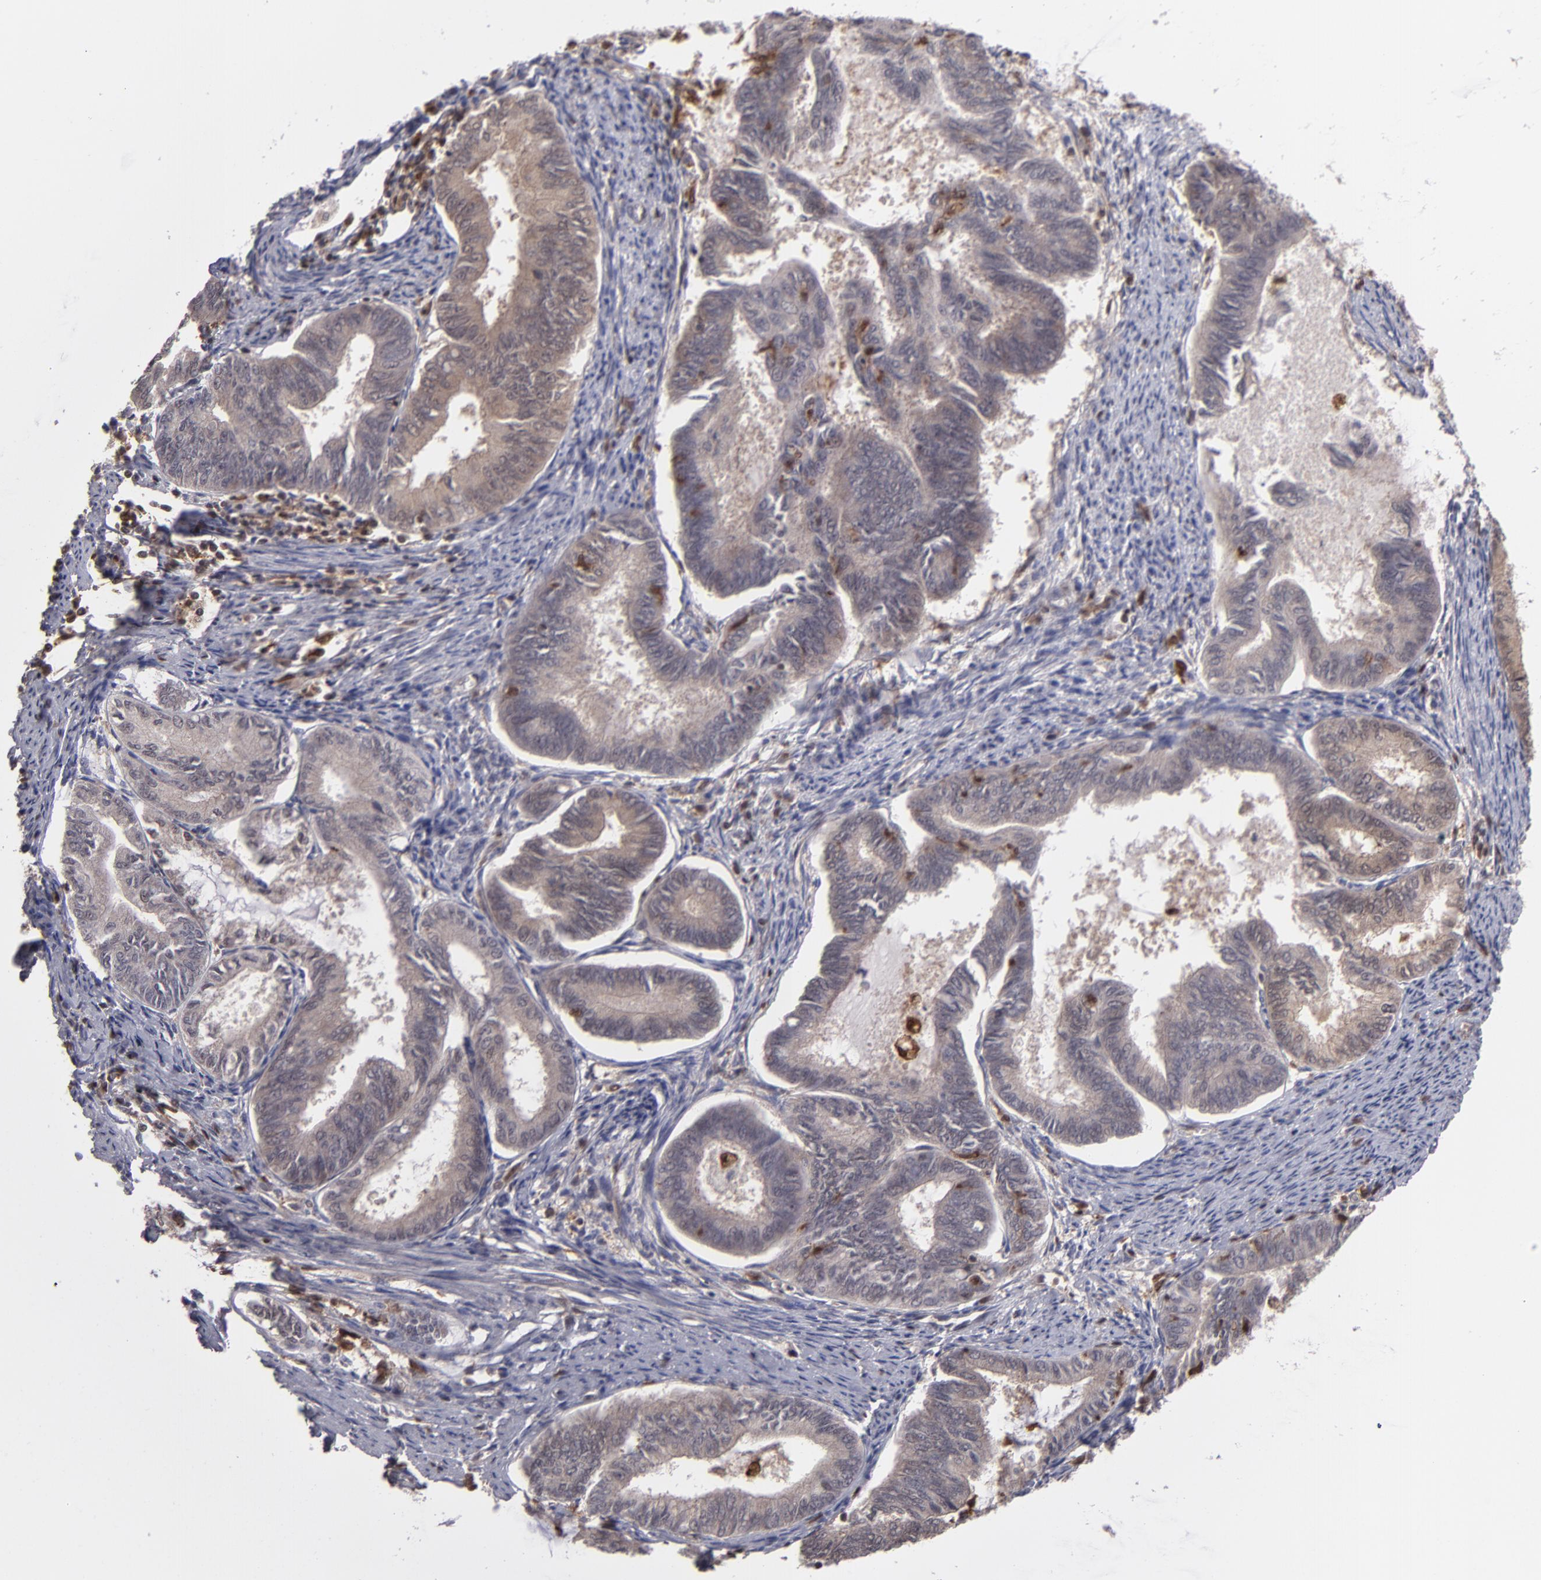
{"staining": {"intensity": "weak", "quantity": ">75%", "location": "cytoplasmic/membranous,nuclear"}, "tissue": "endometrial cancer", "cell_type": "Tumor cells", "image_type": "cancer", "snomed": [{"axis": "morphology", "description": "Adenocarcinoma, NOS"}, {"axis": "topography", "description": "Endometrium"}], "caption": "Human adenocarcinoma (endometrial) stained with a brown dye shows weak cytoplasmic/membranous and nuclear positive expression in about >75% of tumor cells.", "gene": "GRB2", "patient": {"sex": "female", "age": 86}}